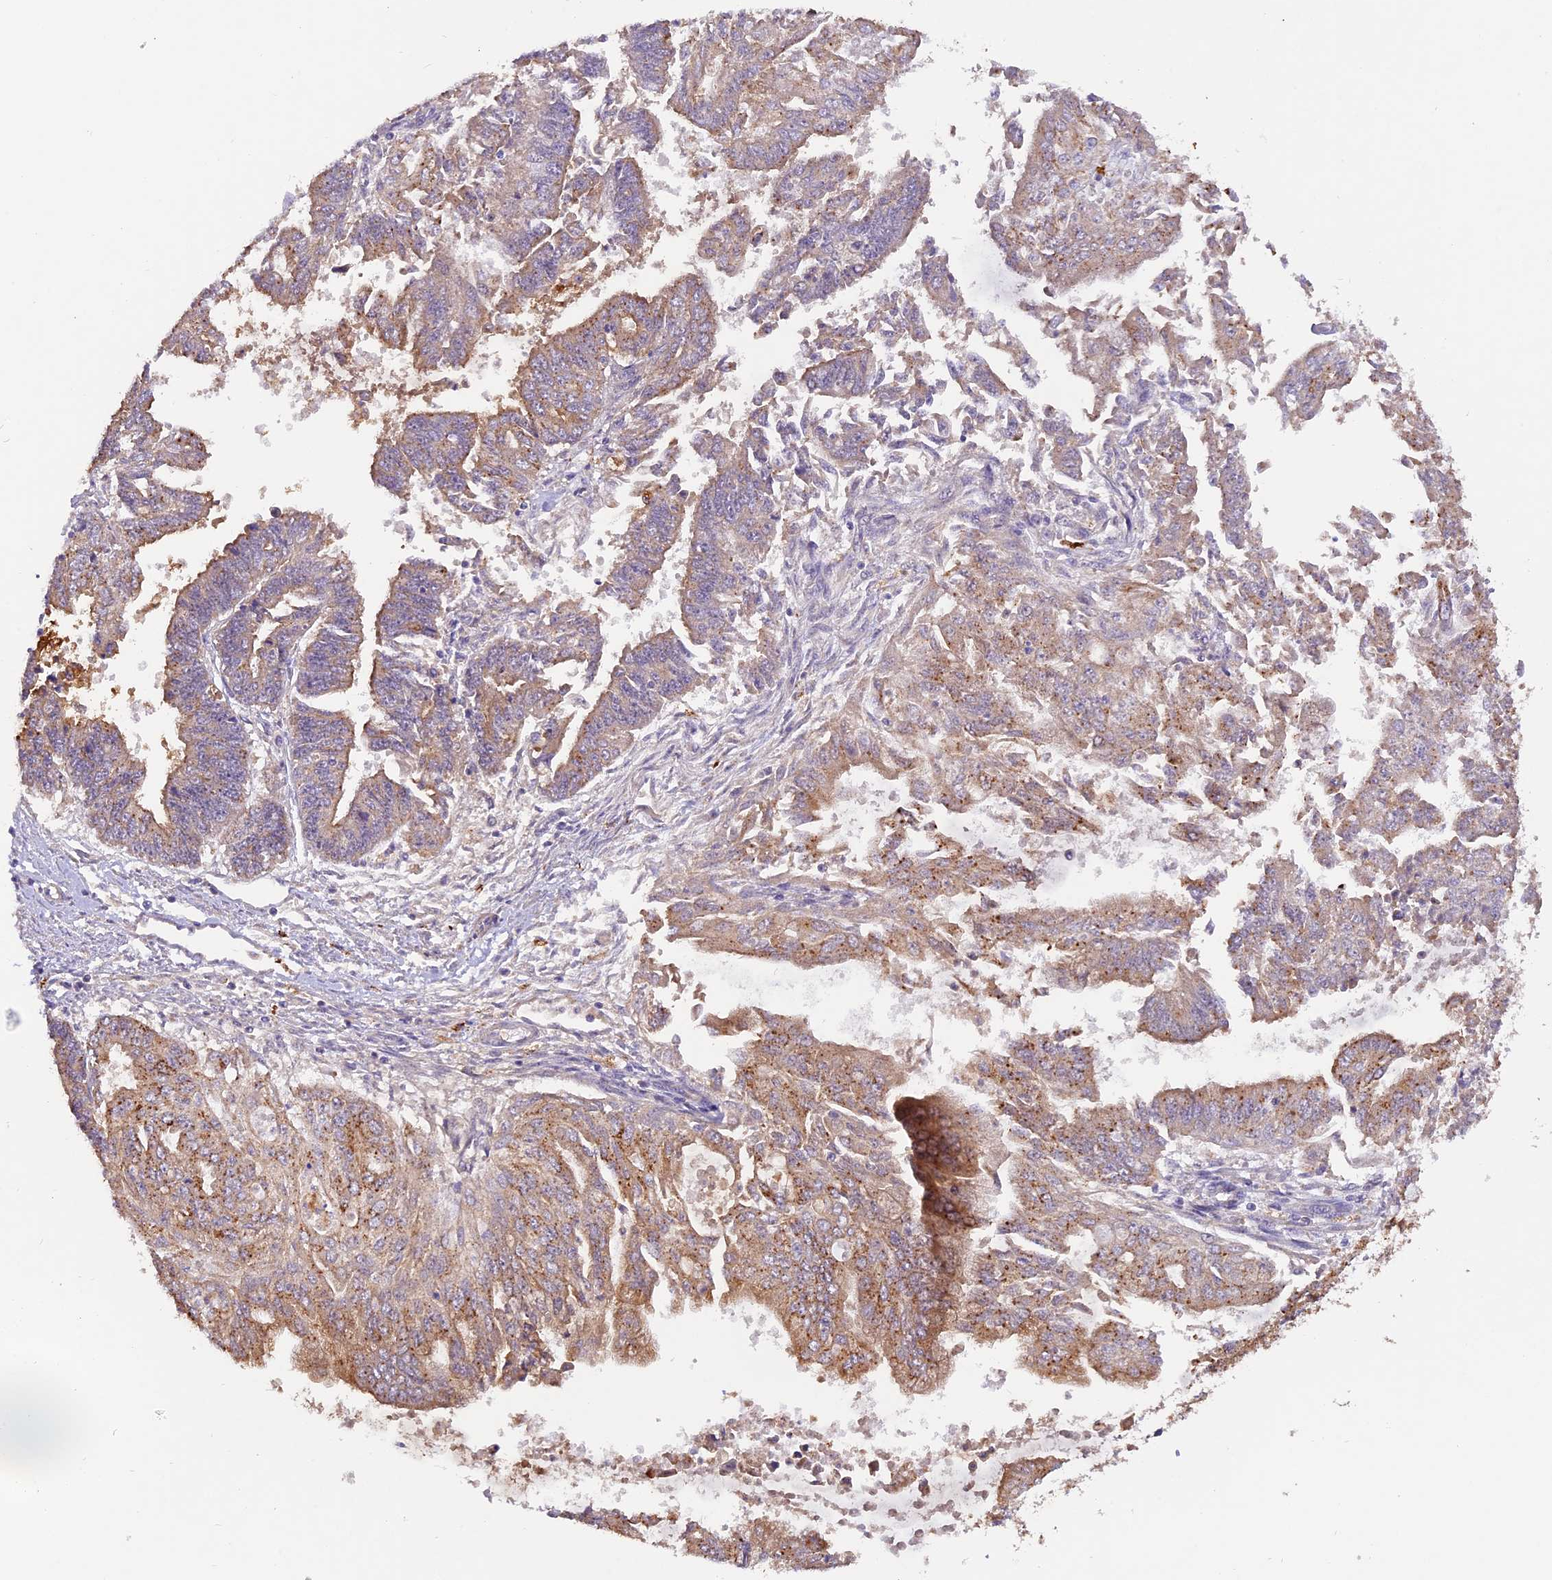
{"staining": {"intensity": "moderate", "quantity": "25%-75%", "location": "cytoplasmic/membranous"}, "tissue": "endometrial cancer", "cell_type": "Tumor cells", "image_type": "cancer", "snomed": [{"axis": "morphology", "description": "Adenocarcinoma, NOS"}, {"axis": "topography", "description": "Endometrium"}], "caption": "About 25%-75% of tumor cells in adenocarcinoma (endometrial) demonstrate moderate cytoplasmic/membranous protein staining as visualized by brown immunohistochemical staining.", "gene": "COPE", "patient": {"sex": "female", "age": 73}}